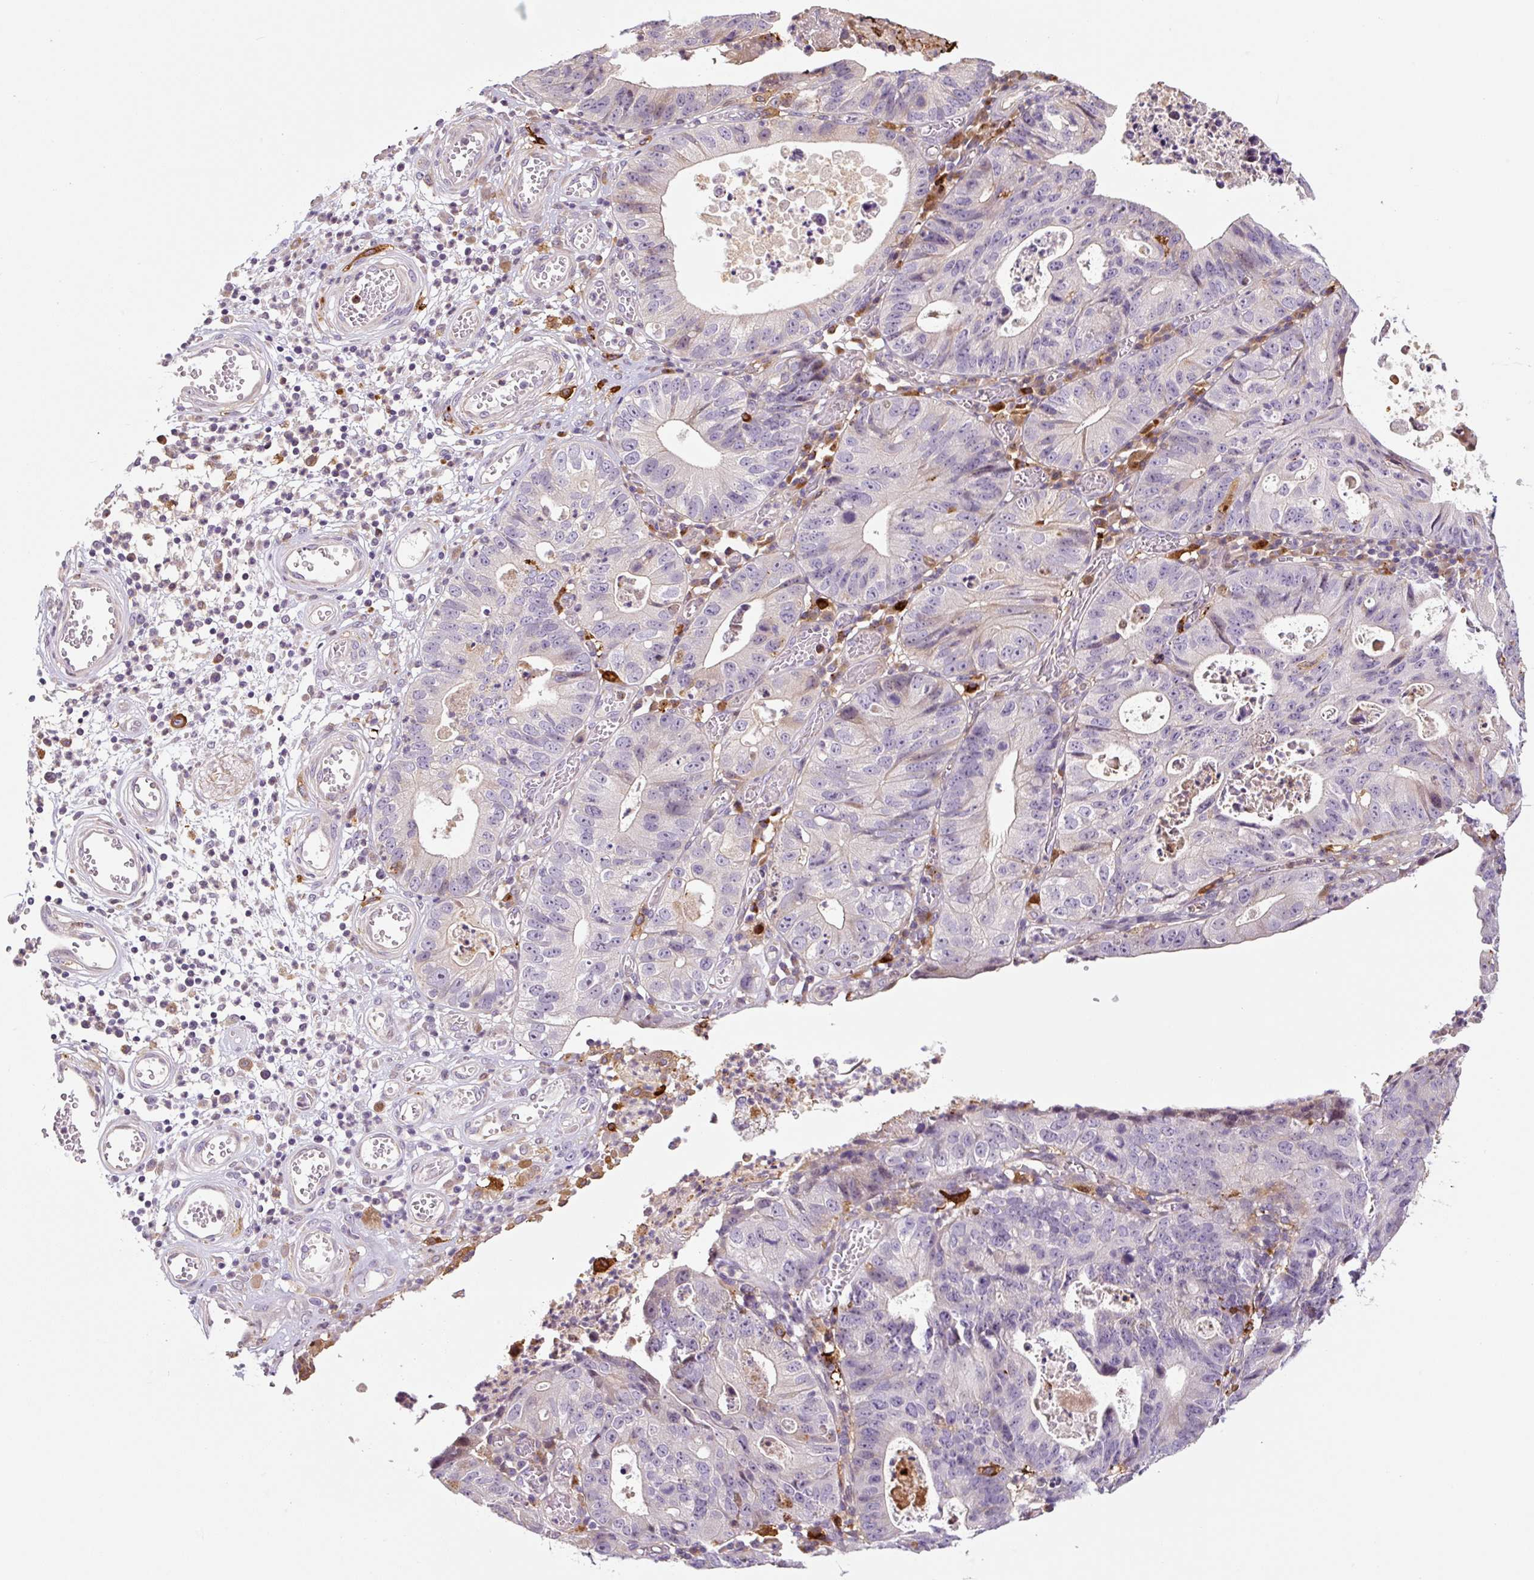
{"staining": {"intensity": "negative", "quantity": "none", "location": "none"}, "tissue": "stomach cancer", "cell_type": "Tumor cells", "image_type": "cancer", "snomed": [{"axis": "morphology", "description": "Adenocarcinoma, NOS"}, {"axis": "topography", "description": "Stomach"}], "caption": "Immunohistochemical staining of human stomach cancer displays no significant staining in tumor cells. Nuclei are stained in blue.", "gene": "FUT10", "patient": {"sex": "male", "age": 59}}